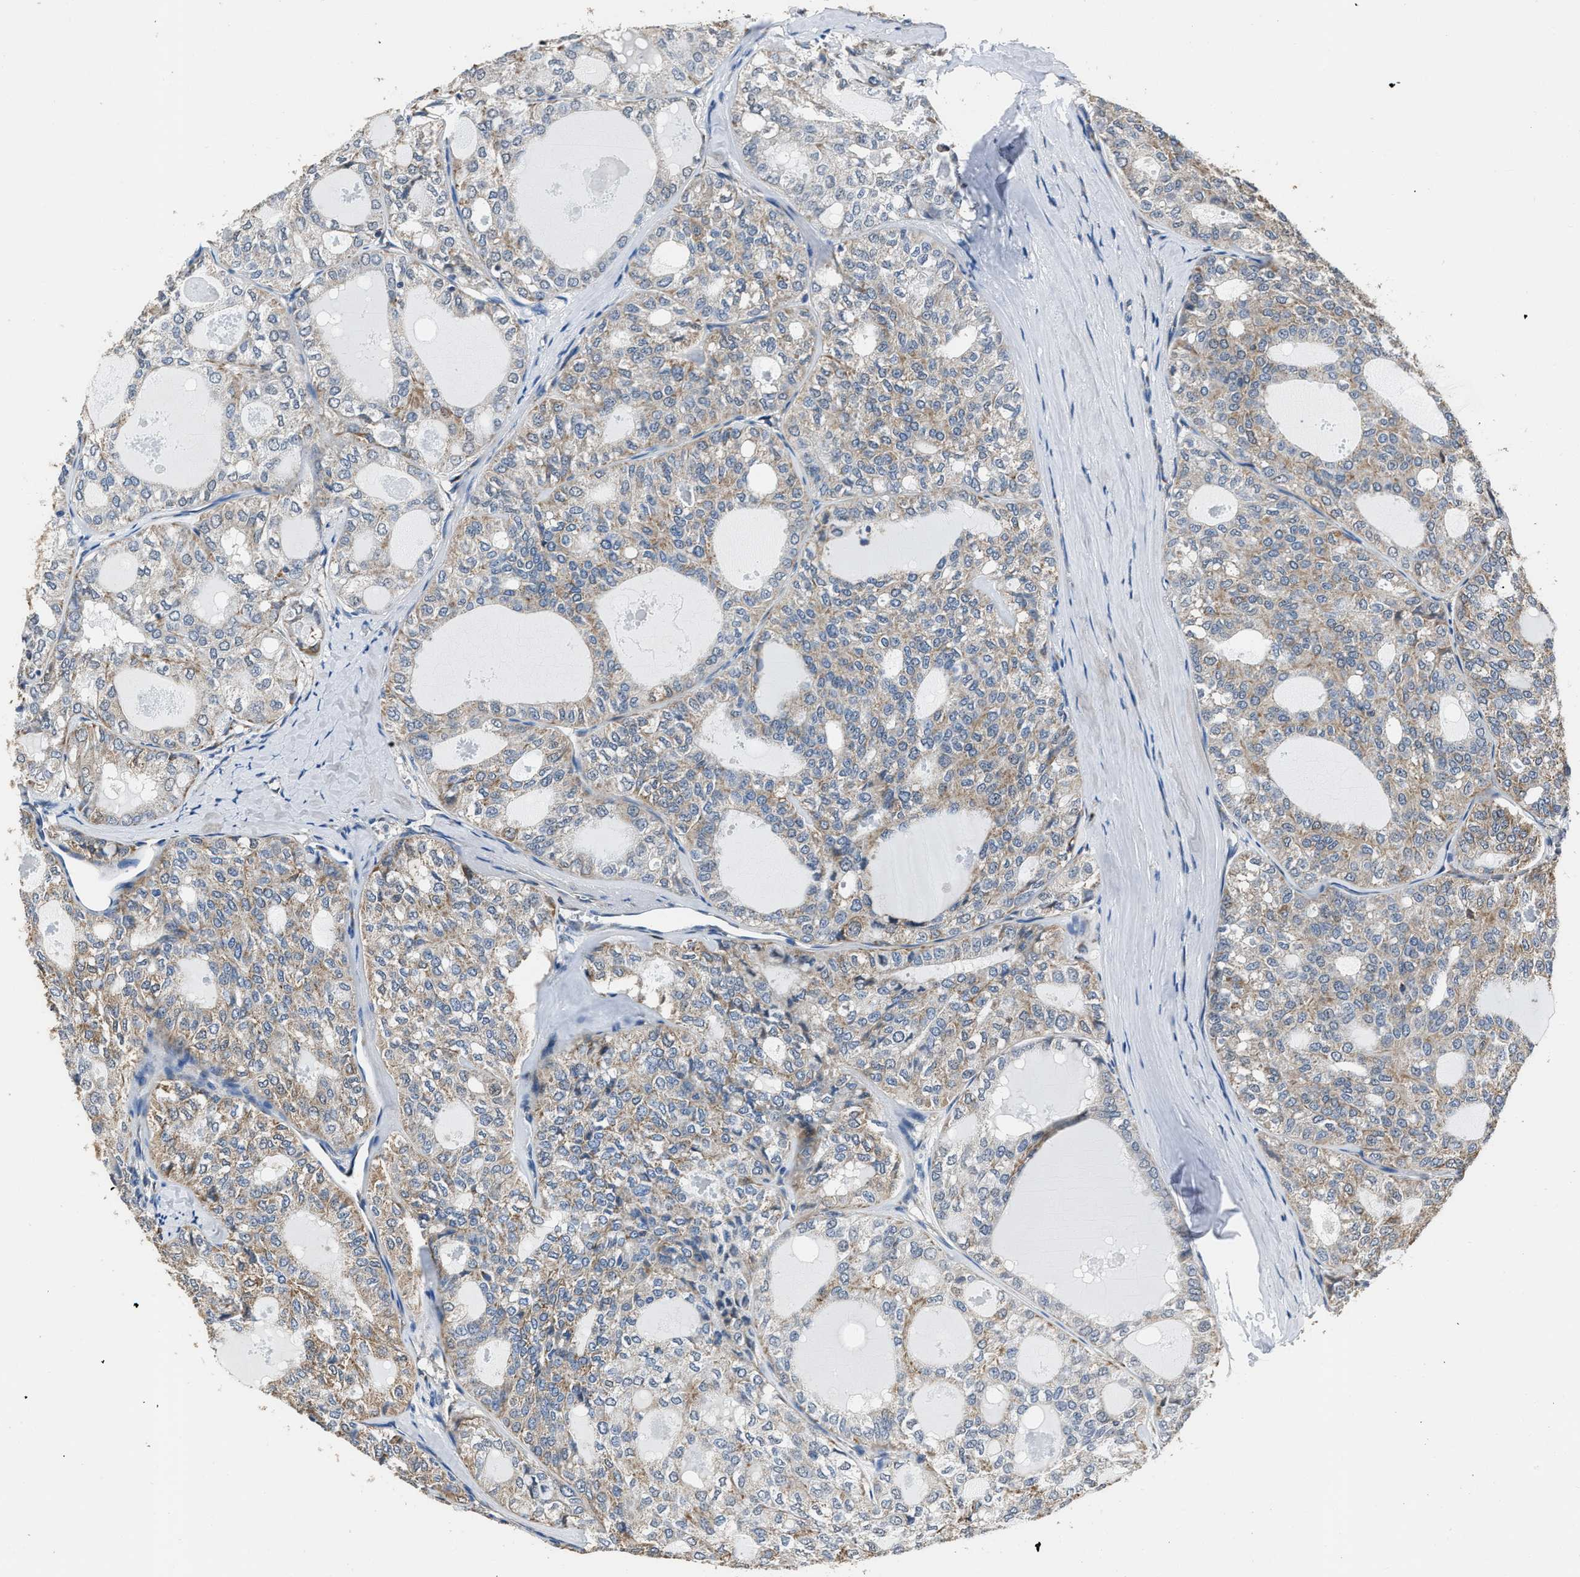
{"staining": {"intensity": "weak", "quantity": ">75%", "location": "cytoplasmic/membranous"}, "tissue": "thyroid cancer", "cell_type": "Tumor cells", "image_type": "cancer", "snomed": [{"axis": "morphology", "description": "Follicular adenoma carcinoma, NOS"}, {"axis": "topography", "description": "Thyroid gland"}], "caption": "A histopathology image of thyroid cancer (follicular adenoma carcinoma) stained for a protein displays weak cytoplasmic/membranous brown staining in tumor cells.", "gene": "NSUN5", "patient": {"sex": "male", "age": 75}}